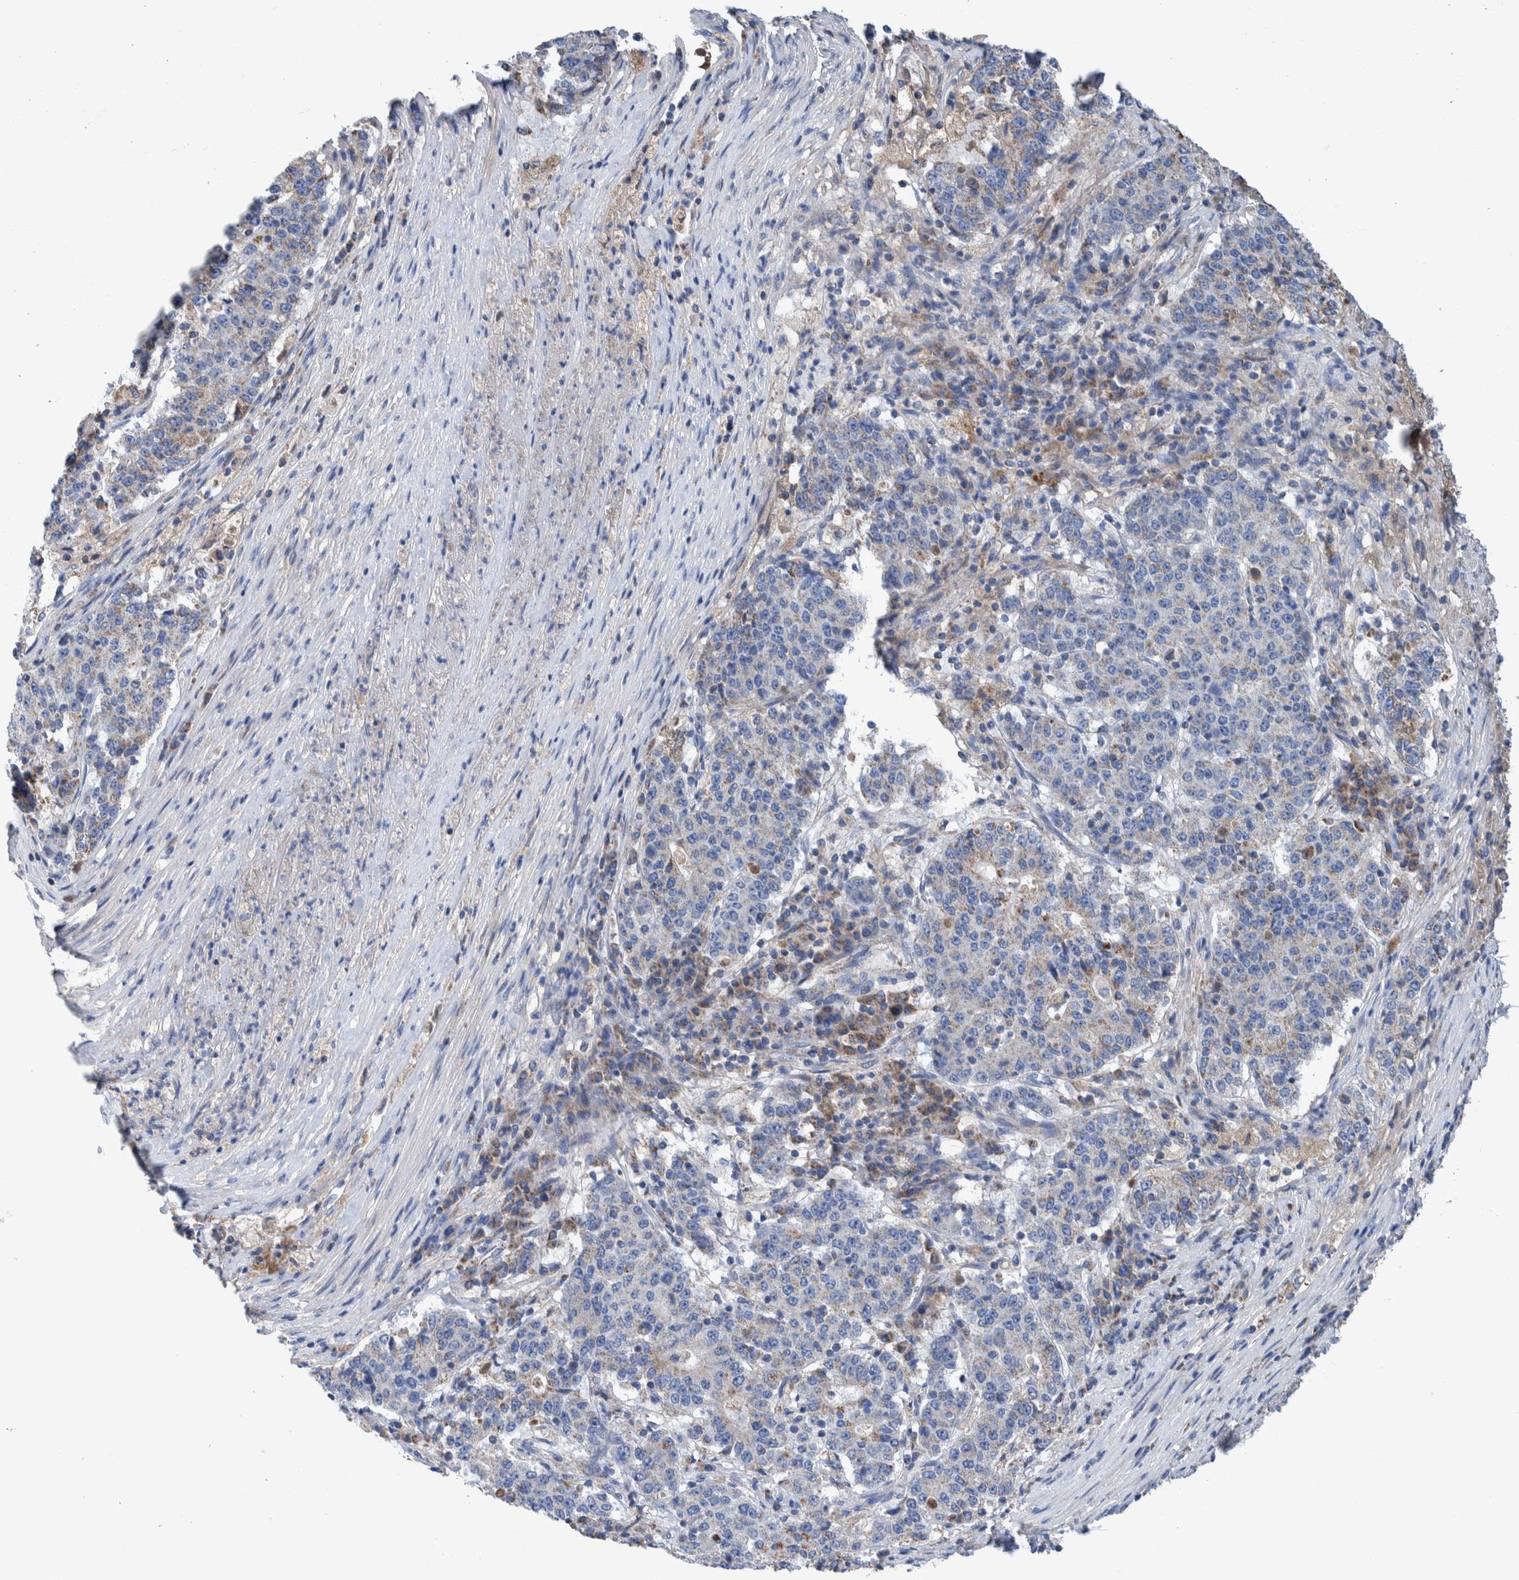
{"staining": {"intensity": "weak", "quantity": "<25%", "location": "cytoplasmic/membranous"}, "tissue": "stomach cancer", "cell_type": "Tumor cells", "image_type": "cancer", "snomed": [{"axis": "morphology", "description": "Adenocarcinoma, NOS"}, {"axis": "topography", "description": "Stomach"}], "caption": "This is an IHC micrograph of adenocarcinoma (stomach). There is no staining in tumor cells.", "gene": "DECR1", "patient": {"sex": "male", "age": 59}}